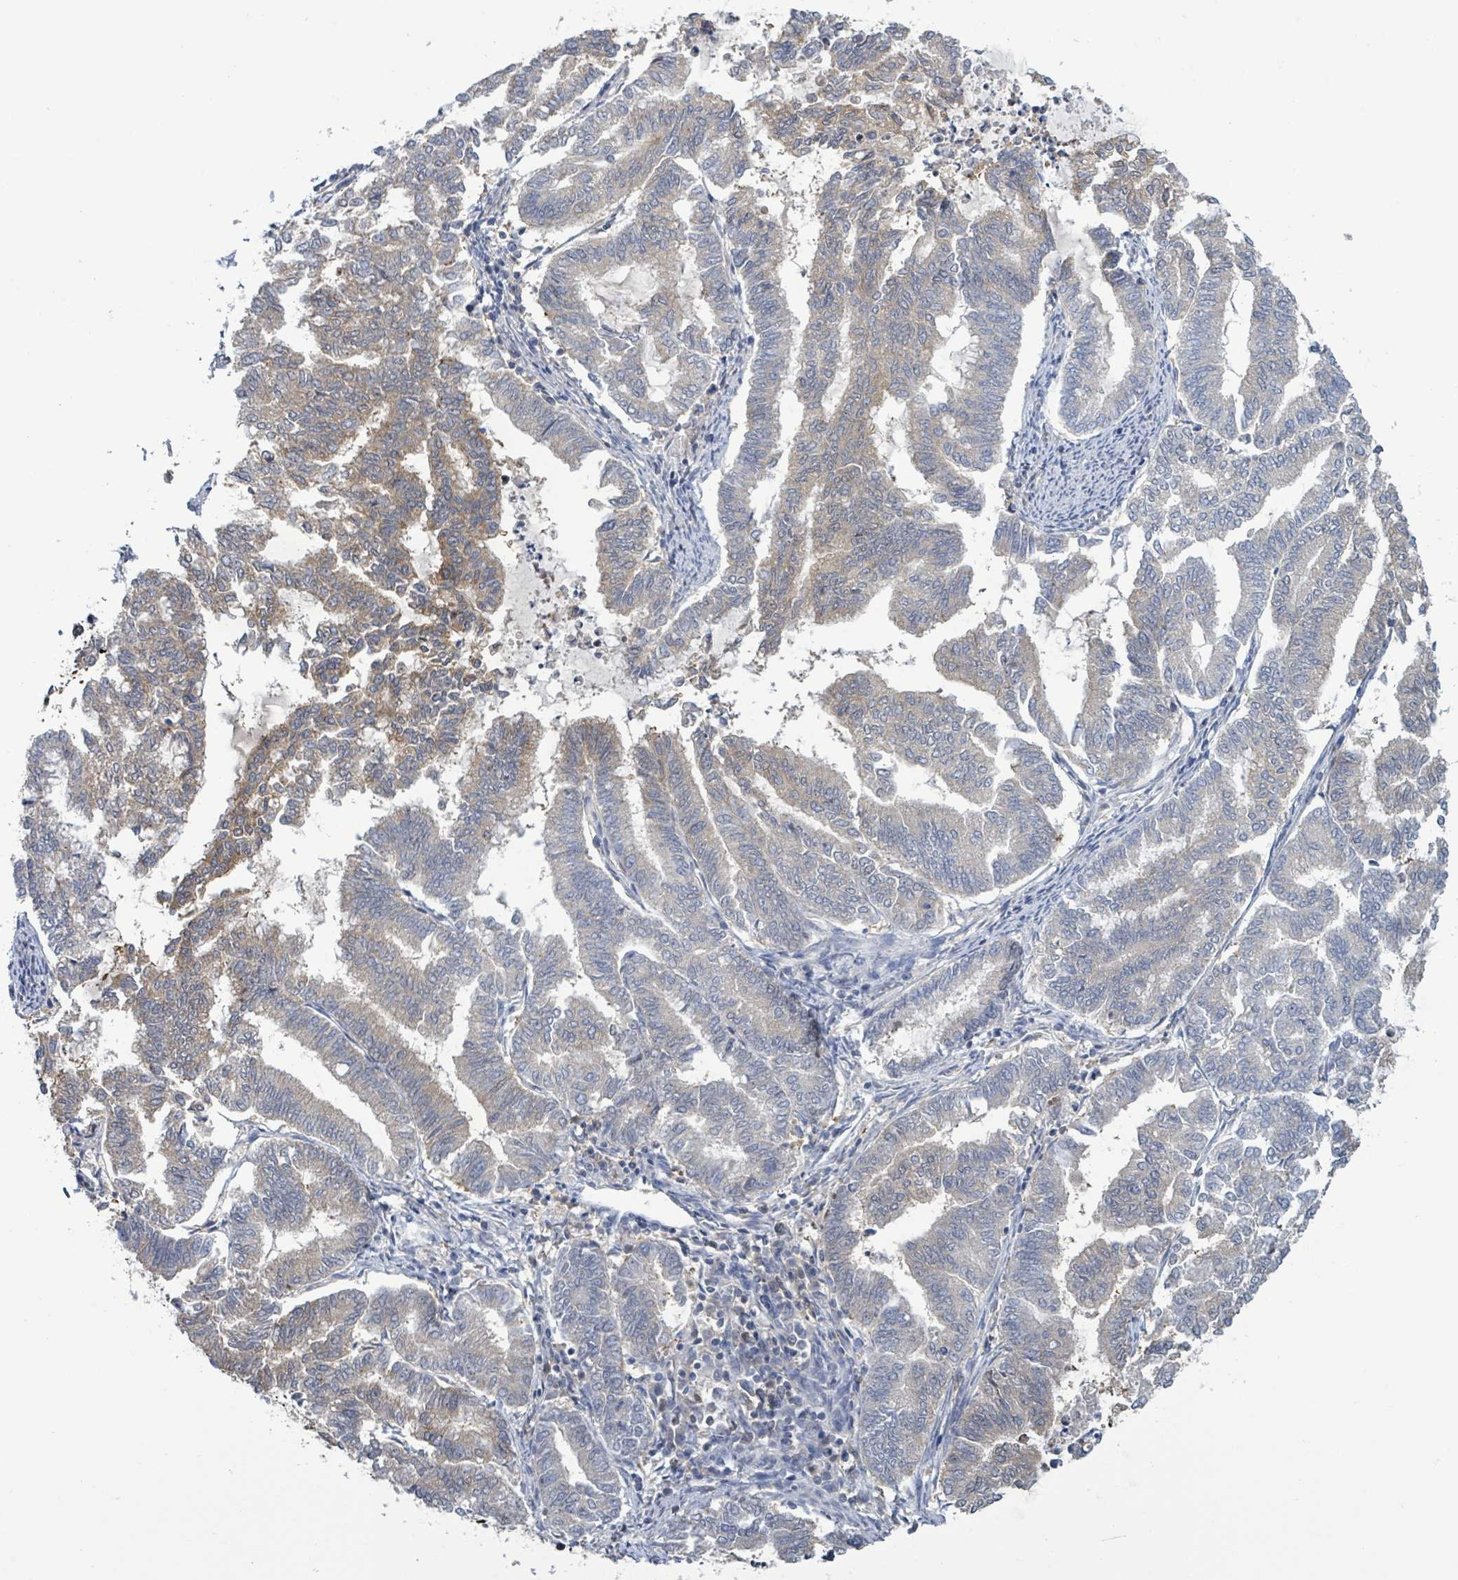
{"staining": {"intensity": "weak", "quantity": "<25%", "location": "cytoplasmic/membranous"}, "tissue": "endometrial cancer", "cell_type": "Tumor cells", "image_type": "cancer", "snomed": [{"axis": "morphology", "description": "Adenocarcinoma, NOS"}, {"axis": "topography", "description": "Endometrium"}], "caption": "Tumor cells are negative for brown protein staining in endometrial cancer.", "gene": "PGAM1", "patient": {"sex": "female", "age": 79}}